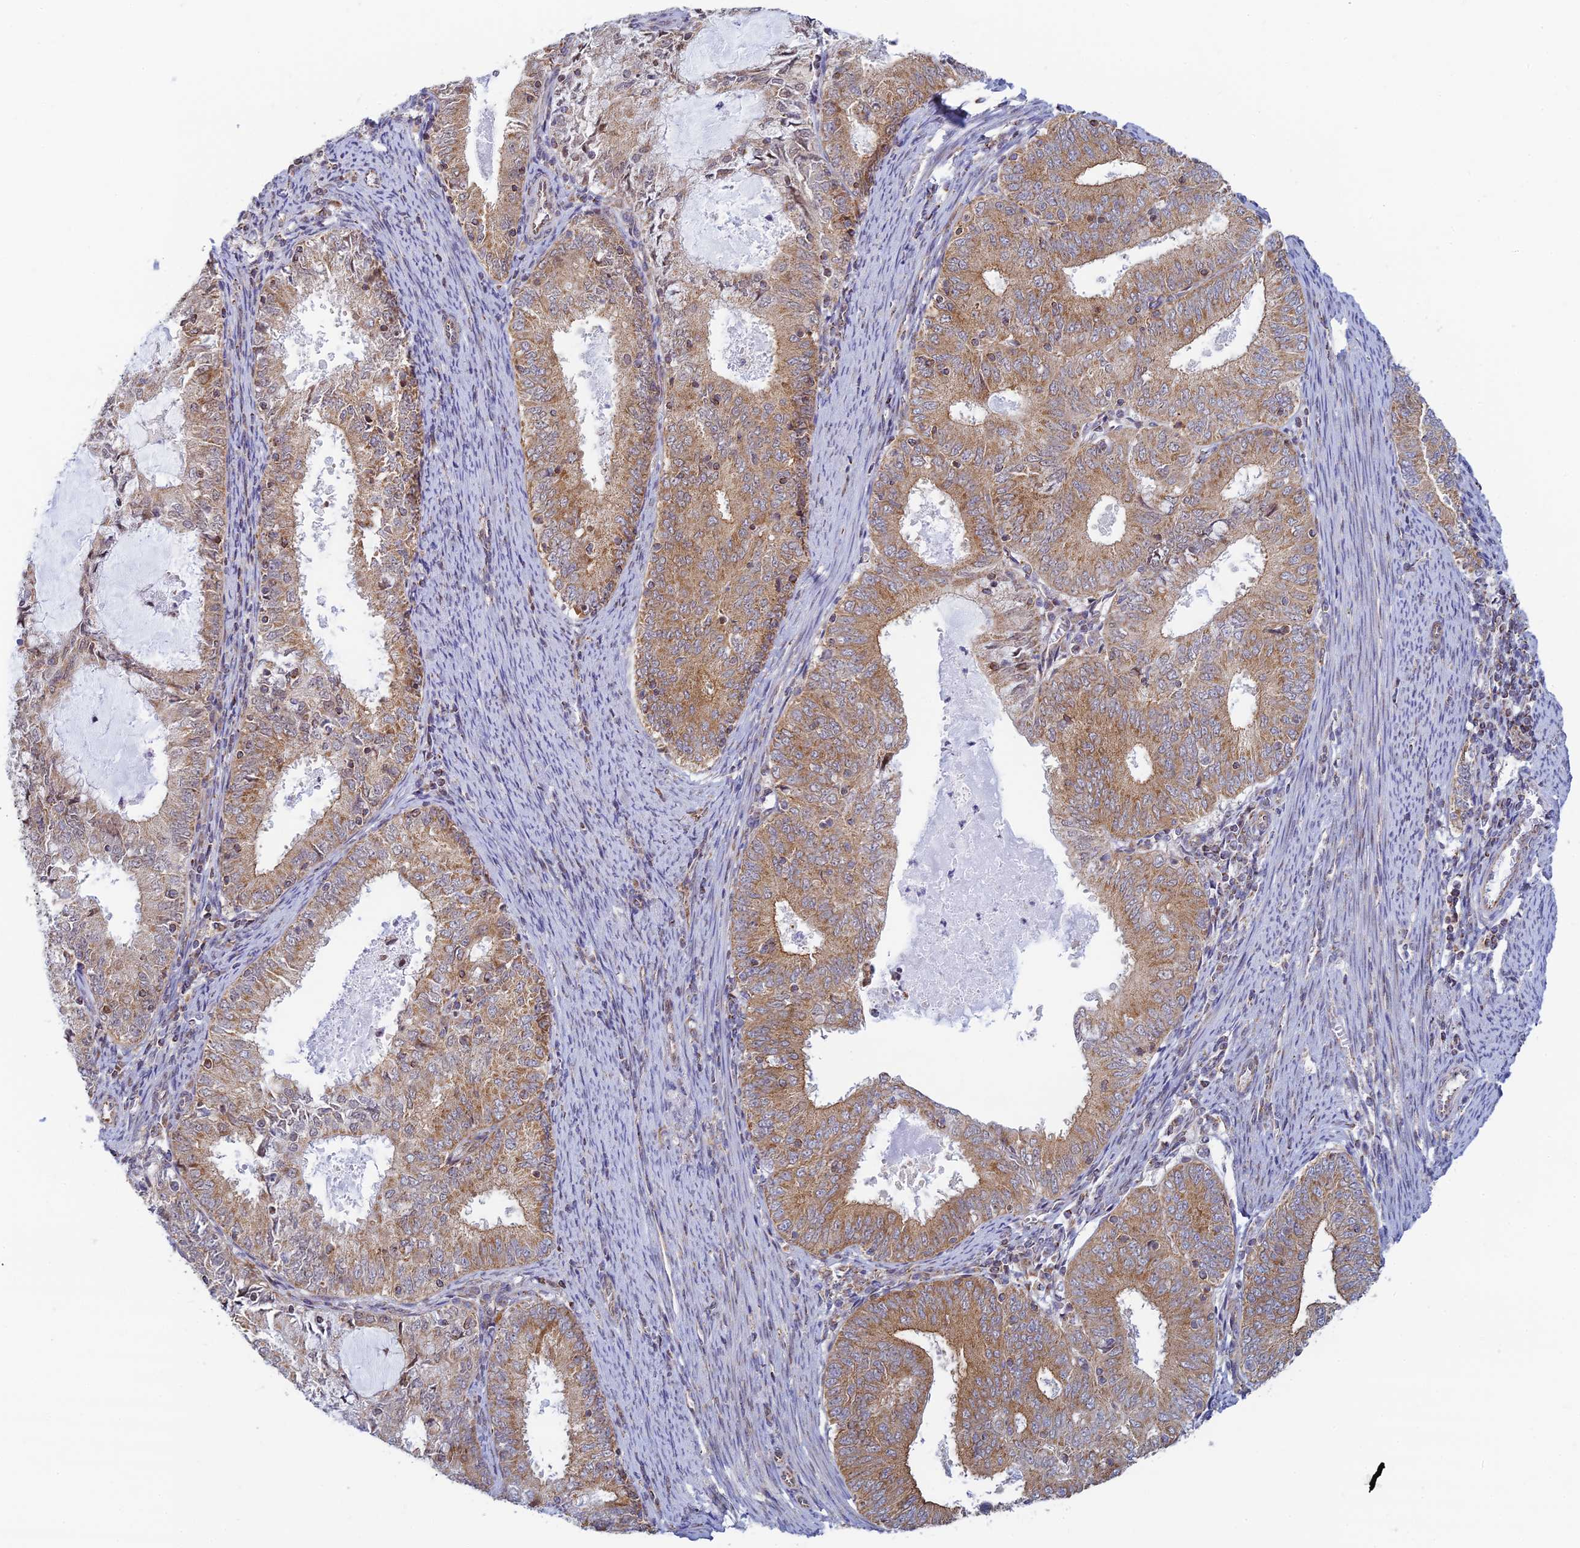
{"staining": {"intensity": "moderate", "quantity": "25%-75%", "location": "cytoplasmic/membranous"}, "tissue": "endometrial cancer", "cell_type": "Tumor cells", "image_type": "cancer", "snomed": [{"axis": "morphology", "description": "Adenocarcinoma, NOS"}, {"axis": "topography", "description": "Endometrium"}], "caption": "Protein positivity by immunohistochemistry (IHC) demonstrates moderate cytoplasmic/membranous positivity in about 25%-75% of tumor cells in endometrial cancer (adenocarcinoma). (DAB (3,3'-diaminobenzidine) IHC with brightfield microscopy, high magnification).", "gene": "HOOK2", "patient": {"sex": "female", "age": 57}}